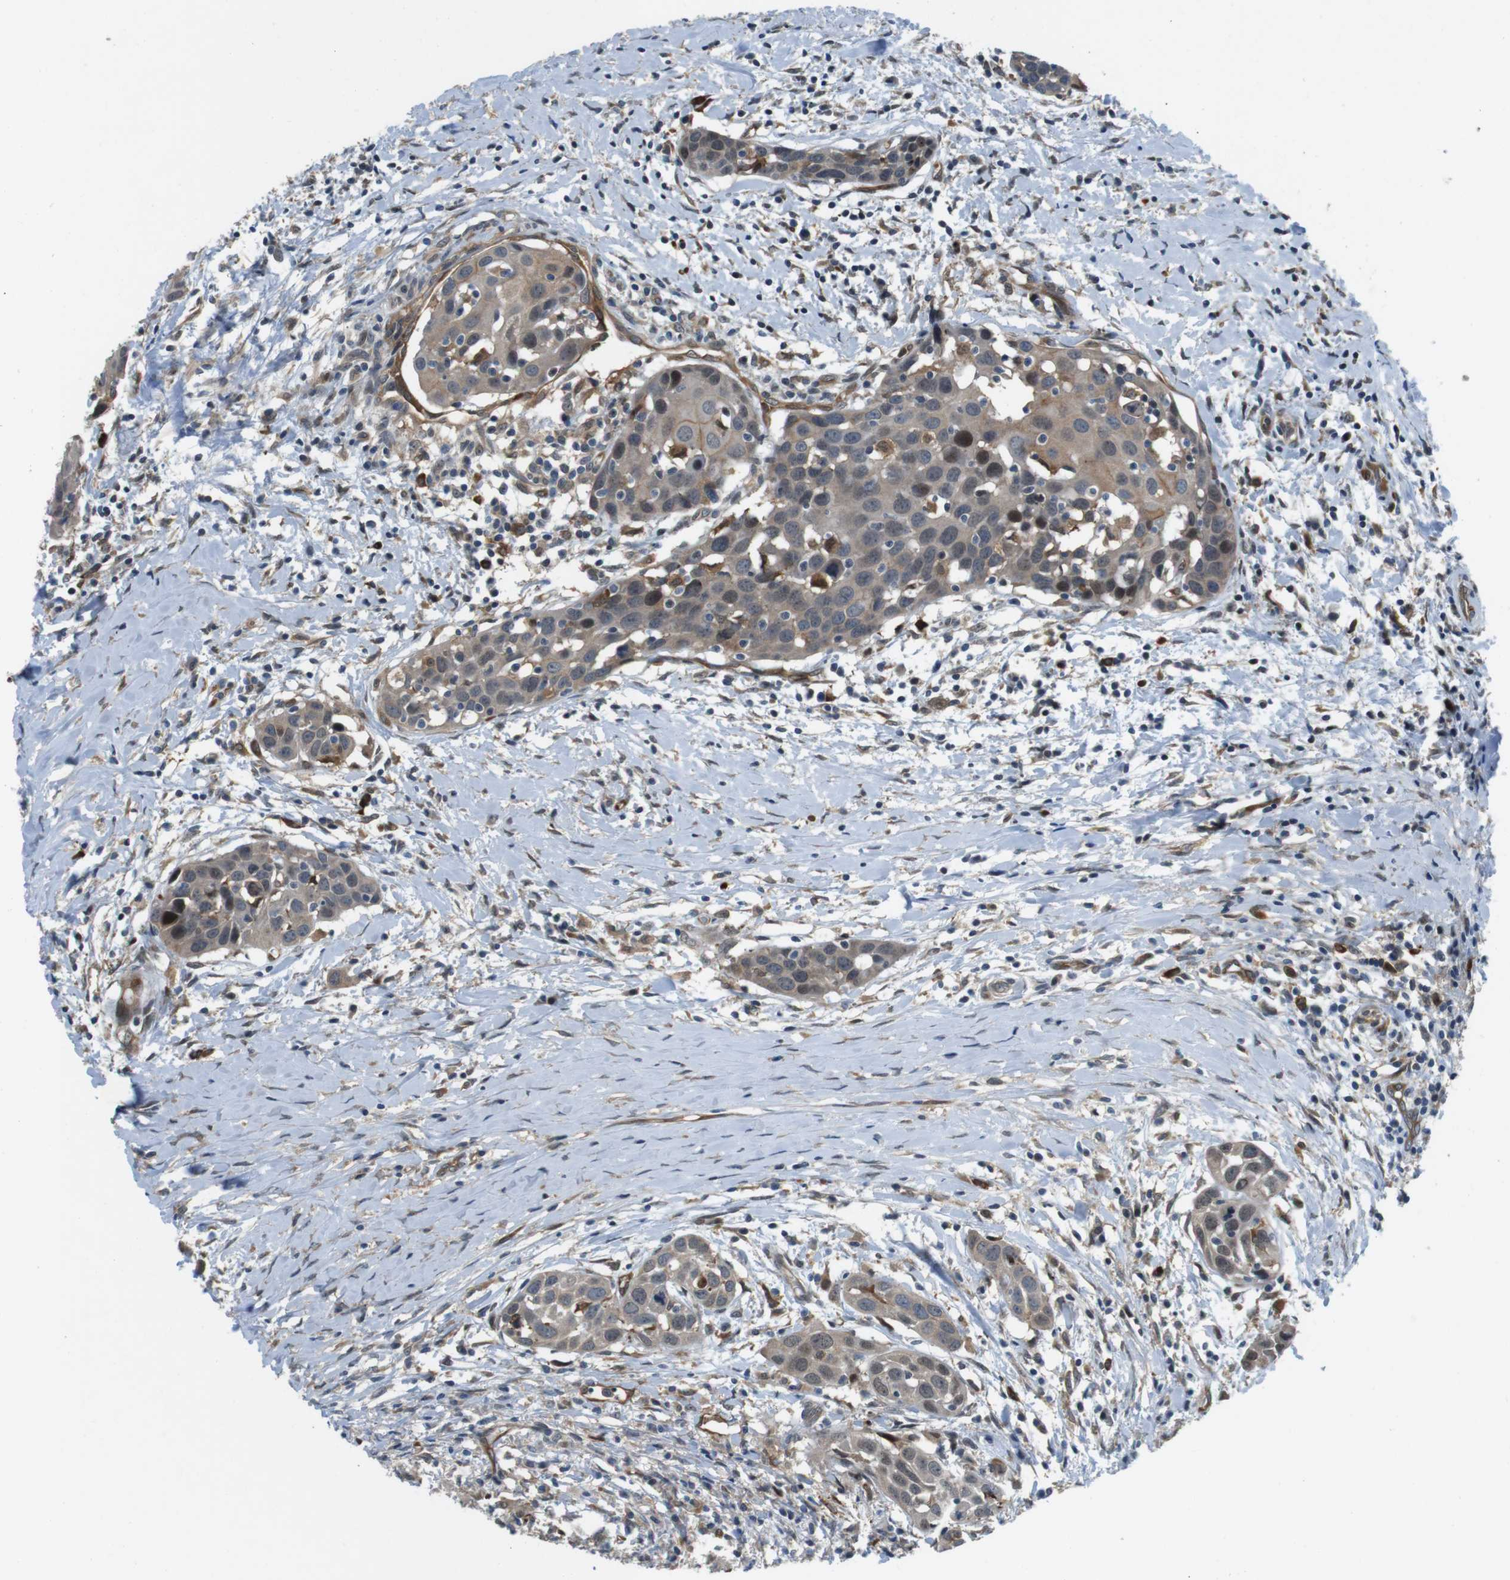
{"staining": {"intensity": "moderate", "quantity": "<25%", "location": "cytoplasmic/membranous,nuclear"}, "tissue": "head and neck cancer", "cell_type": "Tumor cells", "image_type": "cancer", "snomed": [{"axis": "morphology", "description": "Squamous cell carcinoma, NOS"}, {"axis": "topography", "description": "Oral tissue"}, {"axis": "topography", "description": "Head-Neck"}], "caption": "Head and neck cancer tissue exhibits moderate cytoplasmic/membranous and nuclear positivity in about <25% of tumor cells, visualized by immunohistochemistry.", "gene": "PALD1", "patient": {"sex": "female", "age": 50}}